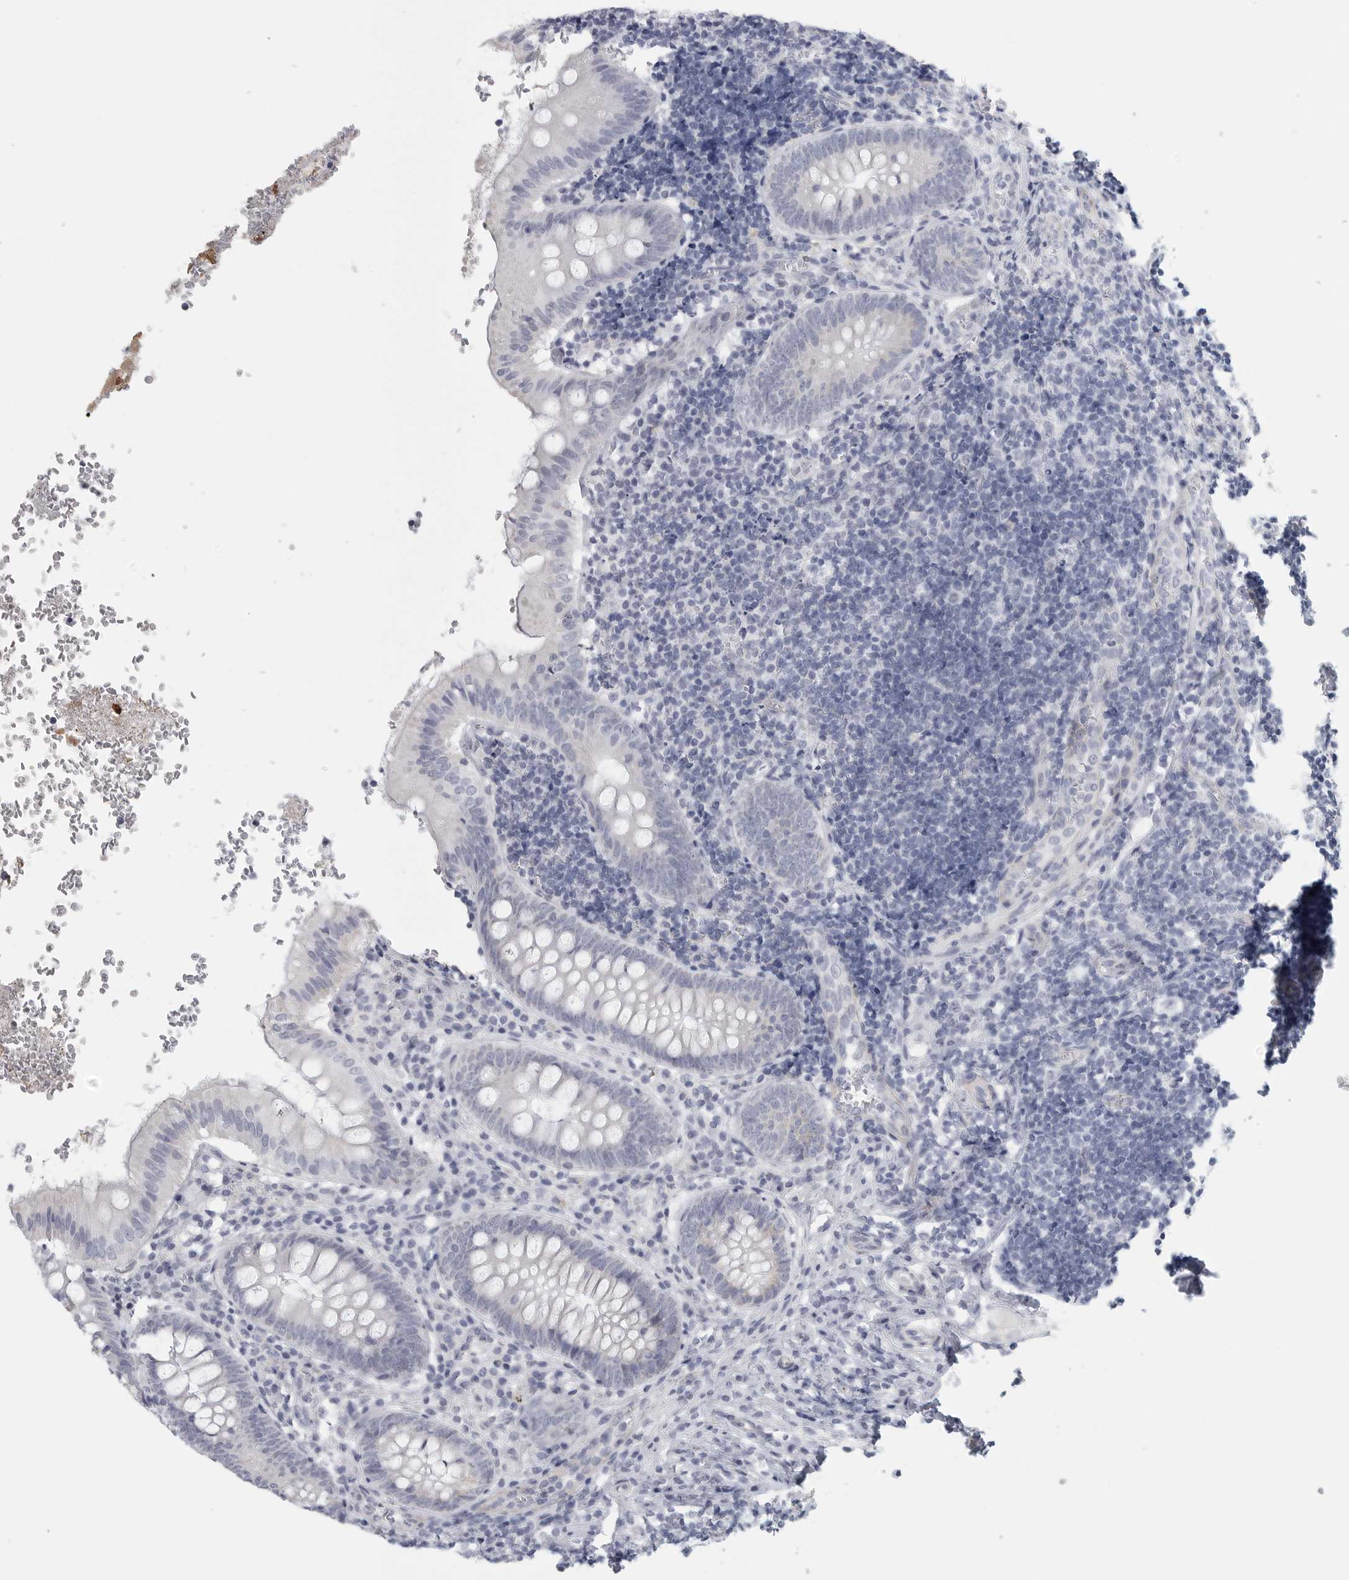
{"staining": {"intensity": "negative", "quantity": "none", "location": "none"}, "tissue": "appendix", "cell_type": "Glandular cells", "image_type": "normal", "snomed": [{"axis": "morphology", "description": "Normal tissue, NOS"}, {"axis": "topography", "description": "Appendix"}], "caption": "High magnification brightfield microscopy of unremarkable appendix stained with DAB (3,3'-diaminobenzidine) (brown) and counterstained with hematoxylin (blue): glandular cells show no significant staining. The staining is performed using DAB brown chromogen with nuclei counter-stained in using hematoxylin.", "gene": "TNR", "patient": {"sex": "male", "age": 8}}